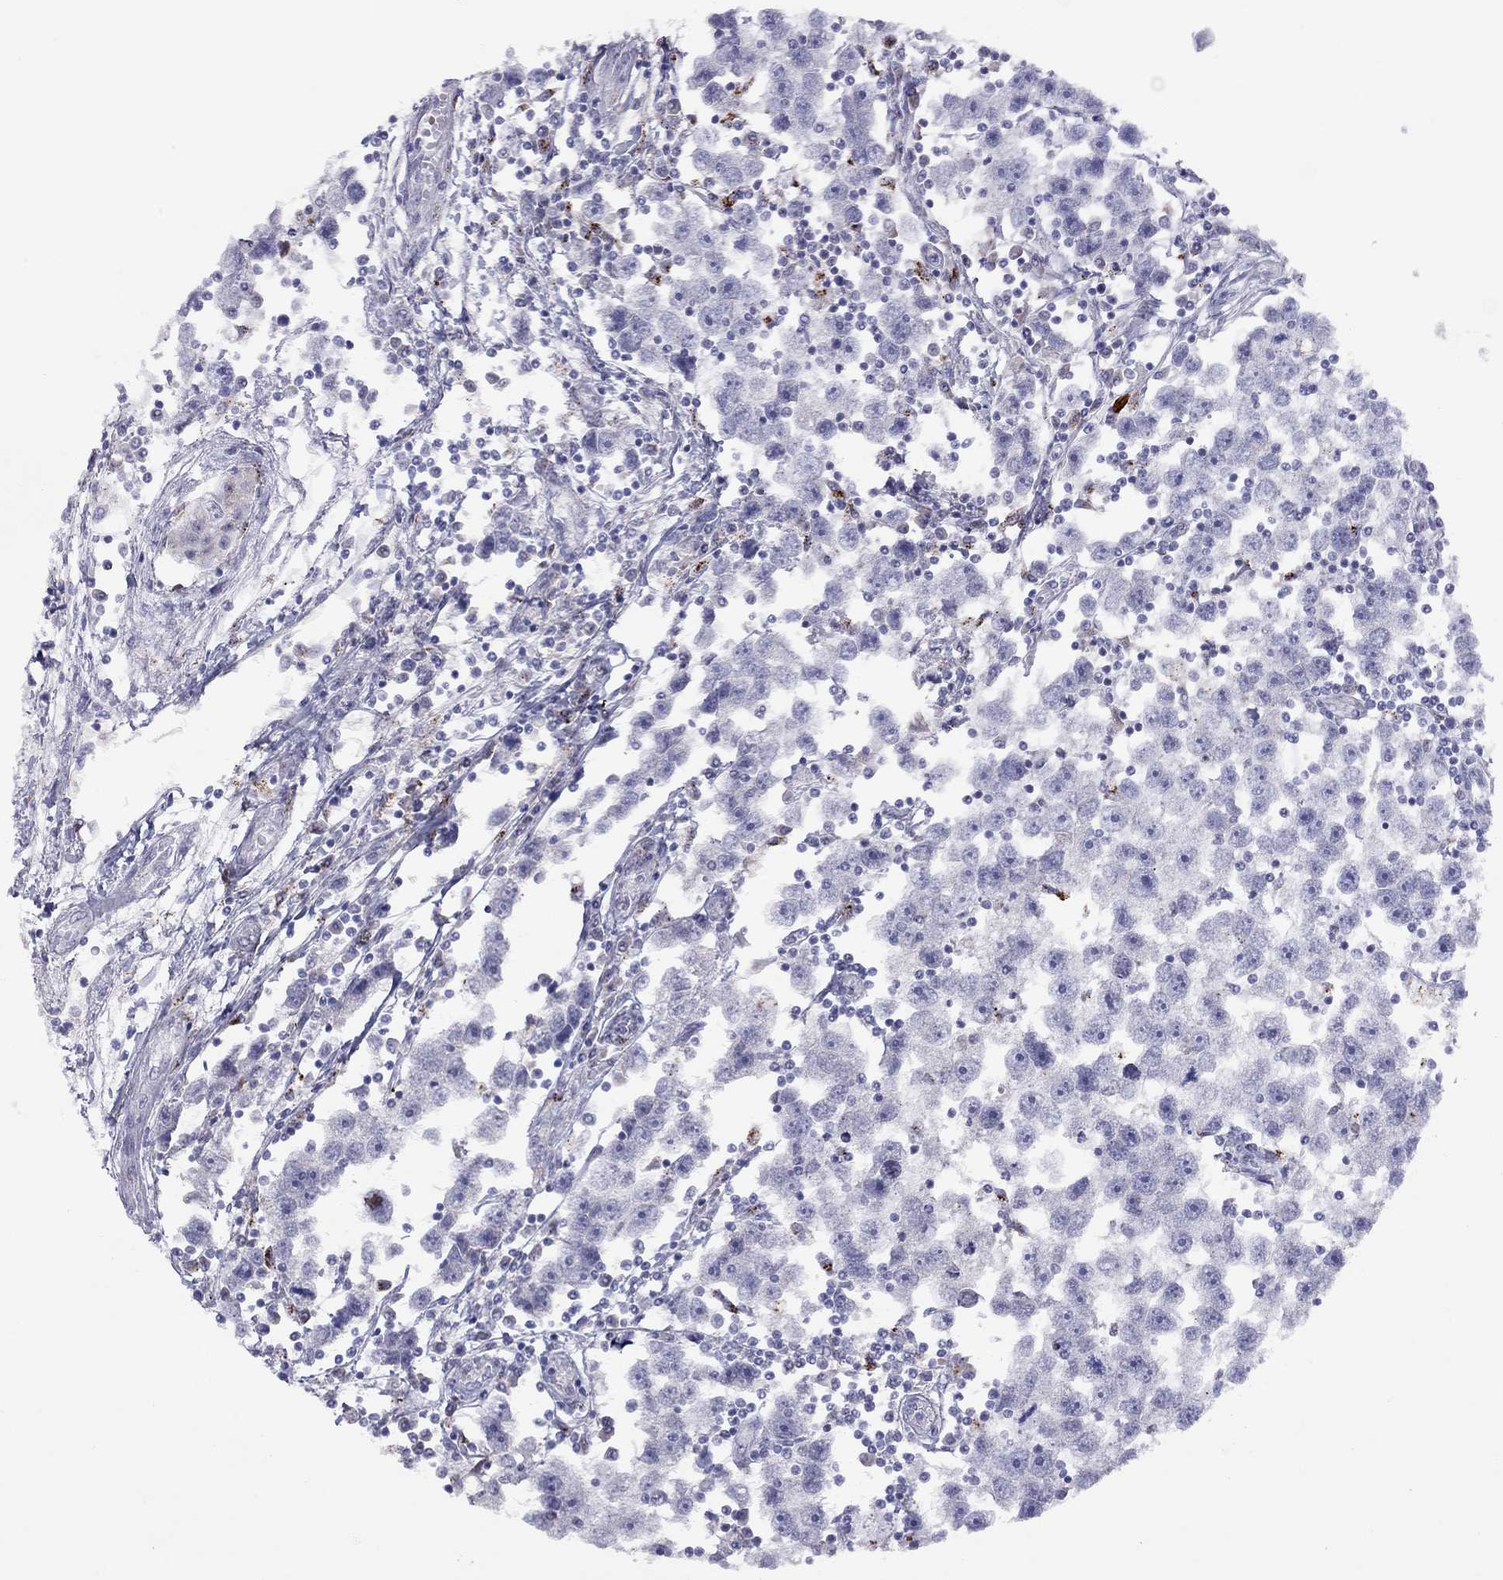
{"staining": {"intensity": "negative", "quantity": "none", "location": "none"}, "tissue": "testis cancer", "cell_type": "Tumor cells", "image_type": "cancer", "snomed": [{"axis": "morphology", "description": "Seminoma, NOS"}, {"axis": "topography", "description": "Testis"}], "caption": "Human seminoma (testis) stained for a protein using immunohistochemistry demonstrates no positivity in tumor cells.", "gene": "MAGEB4", "patient": {"sex": "male", "age": 30}}